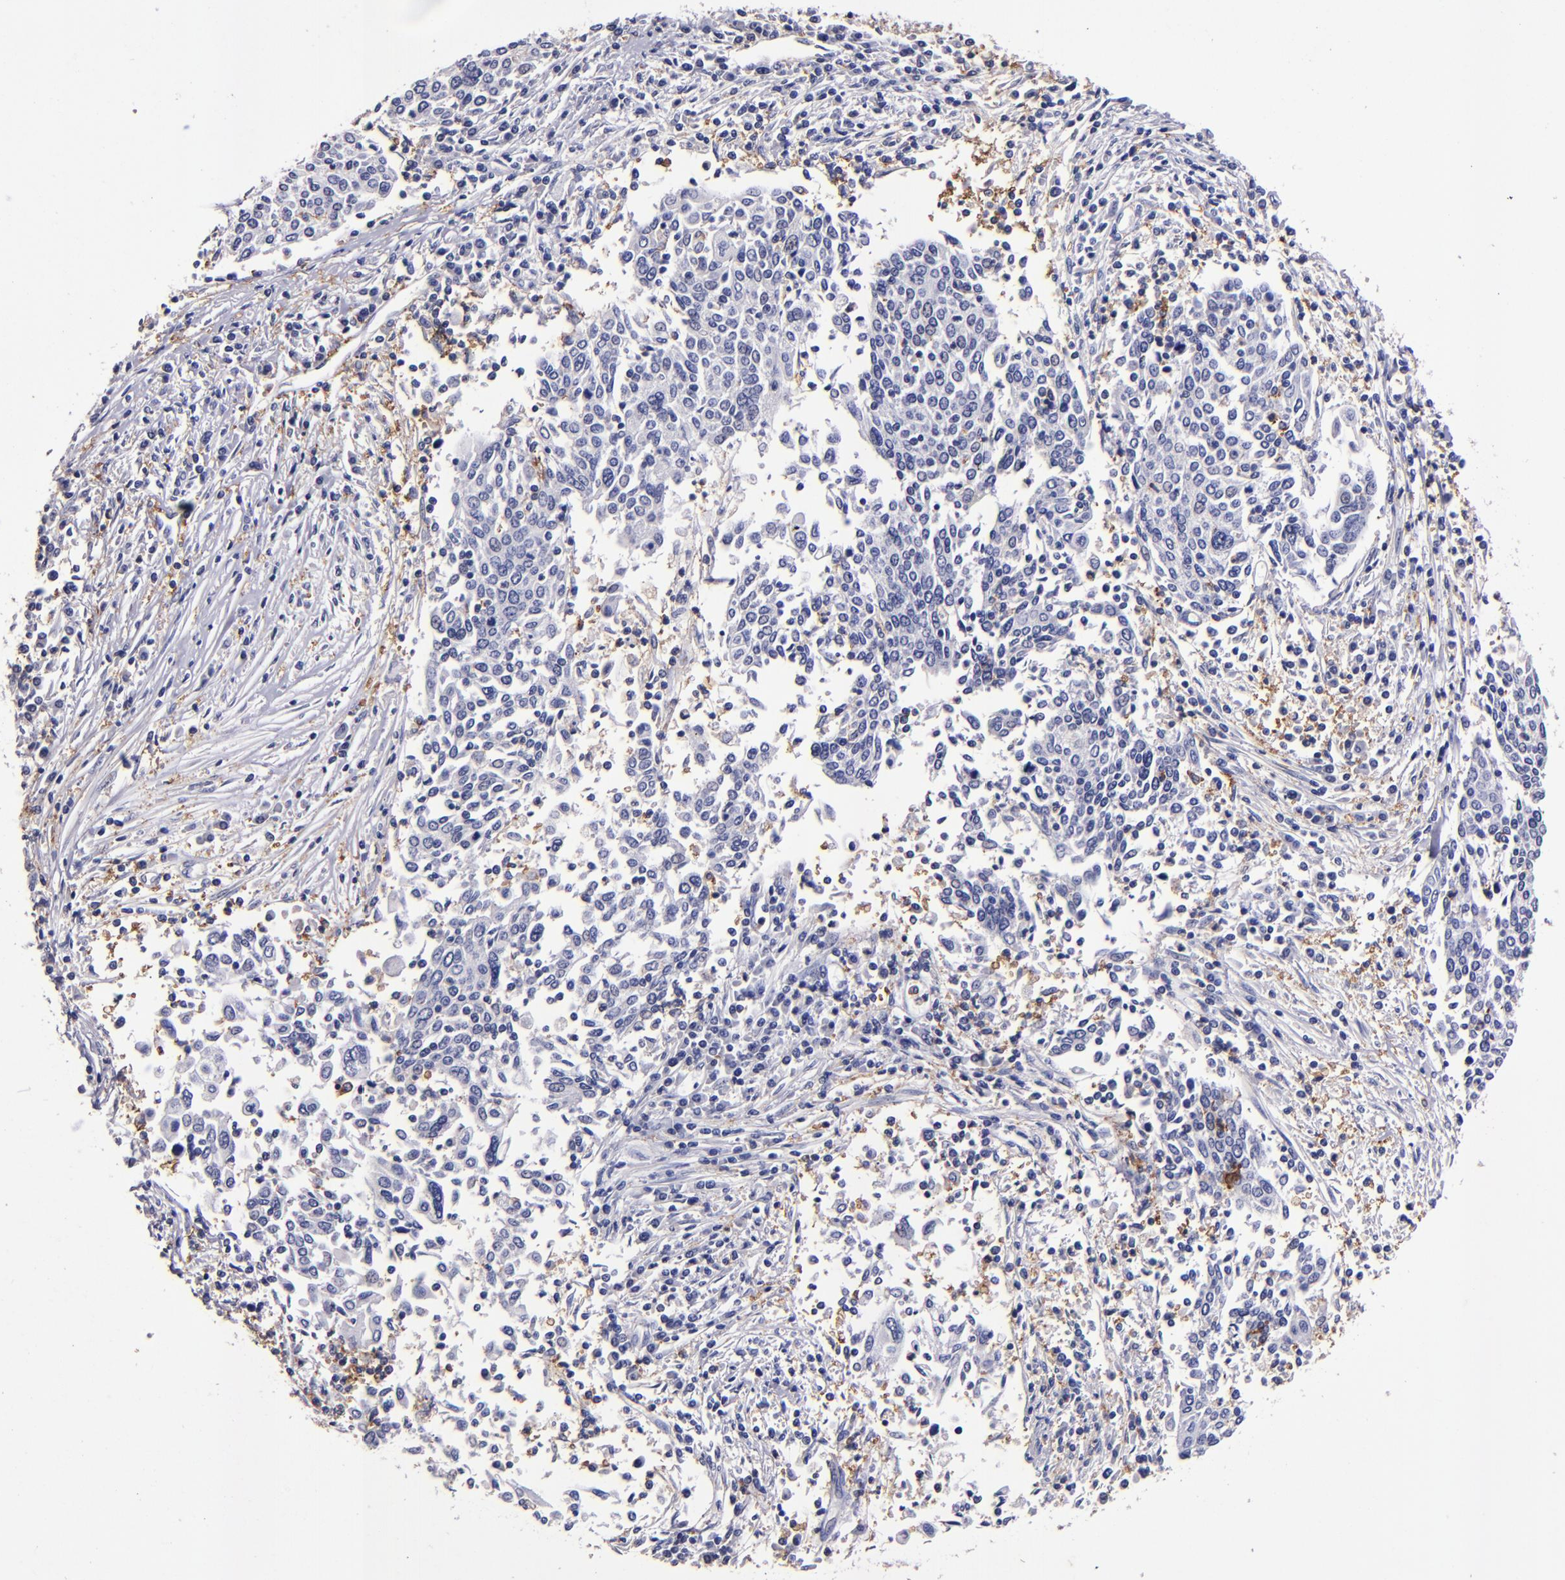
{"staining": {"intensity": "strong", "quantity": "<25%", "location": "cytoplasmic/membranous"}, "tissue": "cervical cancer", "cell_type": "Tumor cells", "image_type": "cancer", "snomed": [{"axis": "morphology", "description": "Squamous cell carcinoma, NOS"}, {"axis": "topography", "description": "Cervix"}], "caption": "Human cervical cancer stained for a protein (brown) demonstrates strong cytoplasmic/membranous positive expression in approximately <25% of tumor cells.", "gene": "SIRPA", "patient": {"sex": "female", "age": 40}}